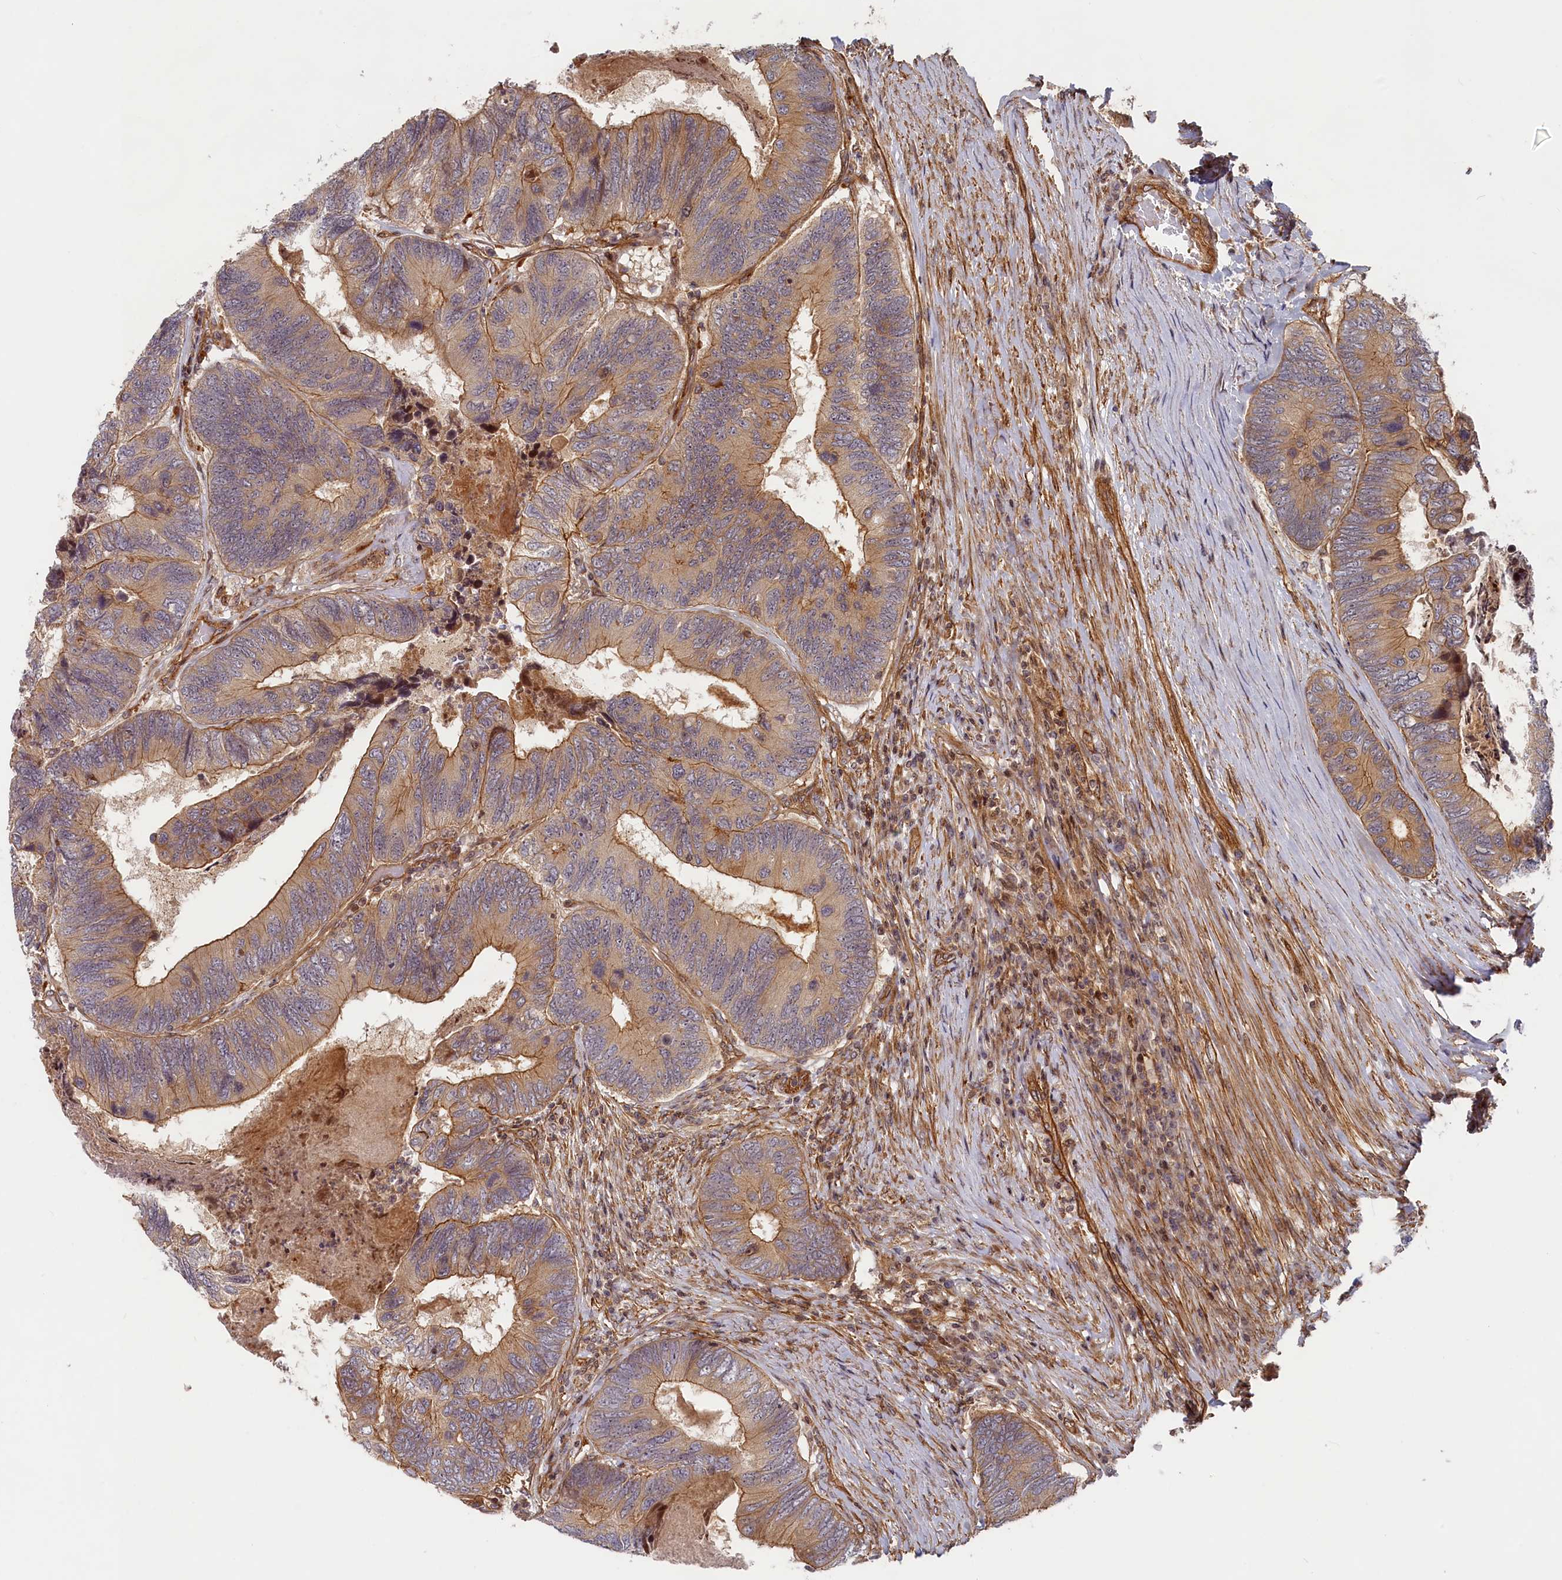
{"staining": {"intensity": "weak", "quantity": ">75%", "location": "cytoplasmic/membranous"}, "tissue": "colorectal cancer", "cell_type": "Tumor cells", "image_type": "cancer", "snomed": [{"axis": "morphology", "description": "Adenocarcinoma, NOS"}, {"axis": "topography", "description": "Colon"}], "caption": "Tumor cells show low levels of weak cytoplasmic/membranous staining in about >75% of cells in colorectal adenocarcinoma. Immunohistochemistry stains the protein of interest in brown and the nuclei are stained blue.", "gene": "CEP44", "patient": {"sex": "female", "age": 67}}